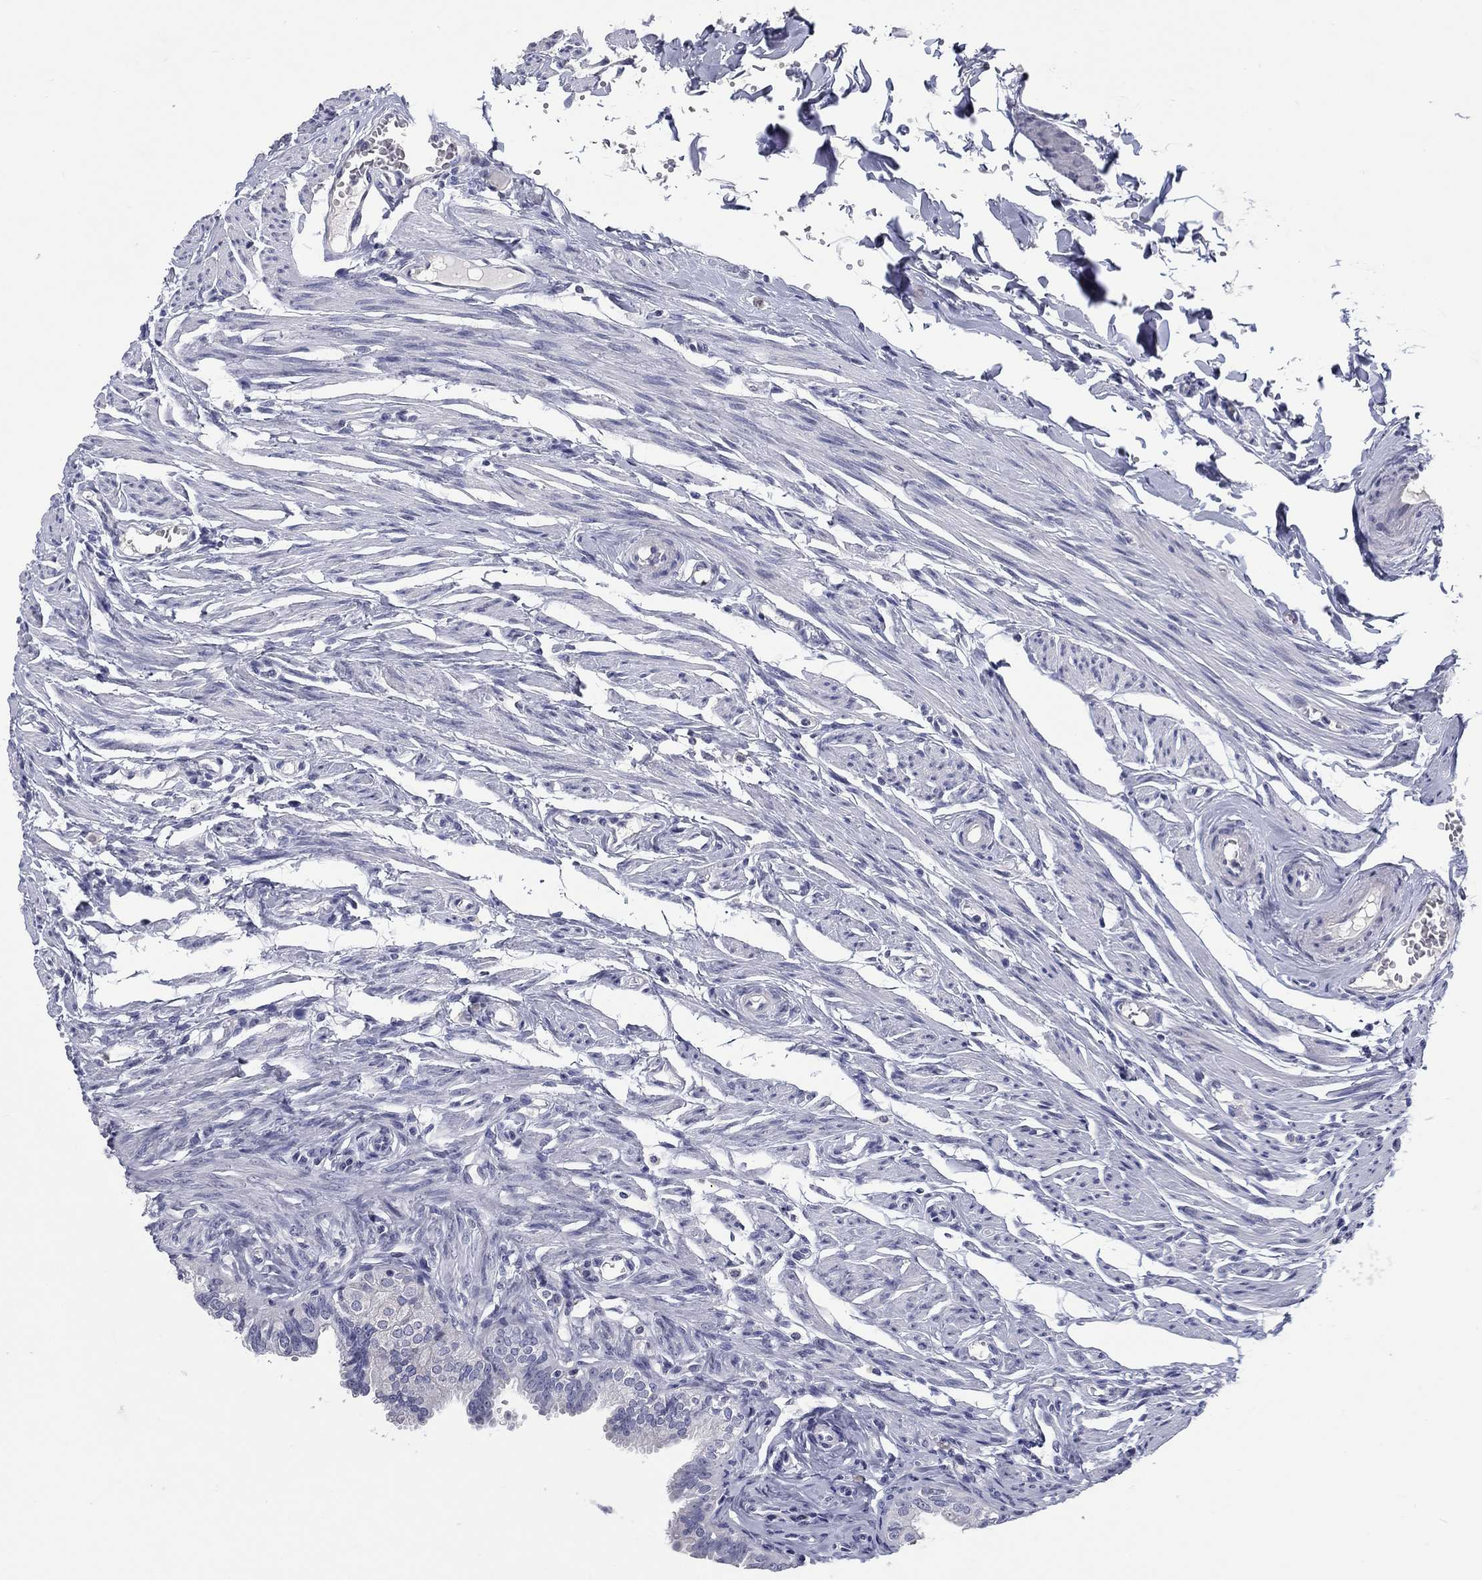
{"staining": {"intensity": "negative", "quantity": "none", "location": "none"}, "tissue": "fallopian tube", "cell_type": "Glandular cells", "image_type": "normal", "snomed": [{"axis": "morphology", "description": "Normal tissue, NOS"}, {"axis": "topography", "description": "Fallopian tube"}], "caption": "High power microscopy photomicrograph of an IHC micrograph of normal fallopian tube, revealing no significant expression in glandular cells.", "gene": "ELAVL4", "patient": {"sex": "female", "age": 54}}